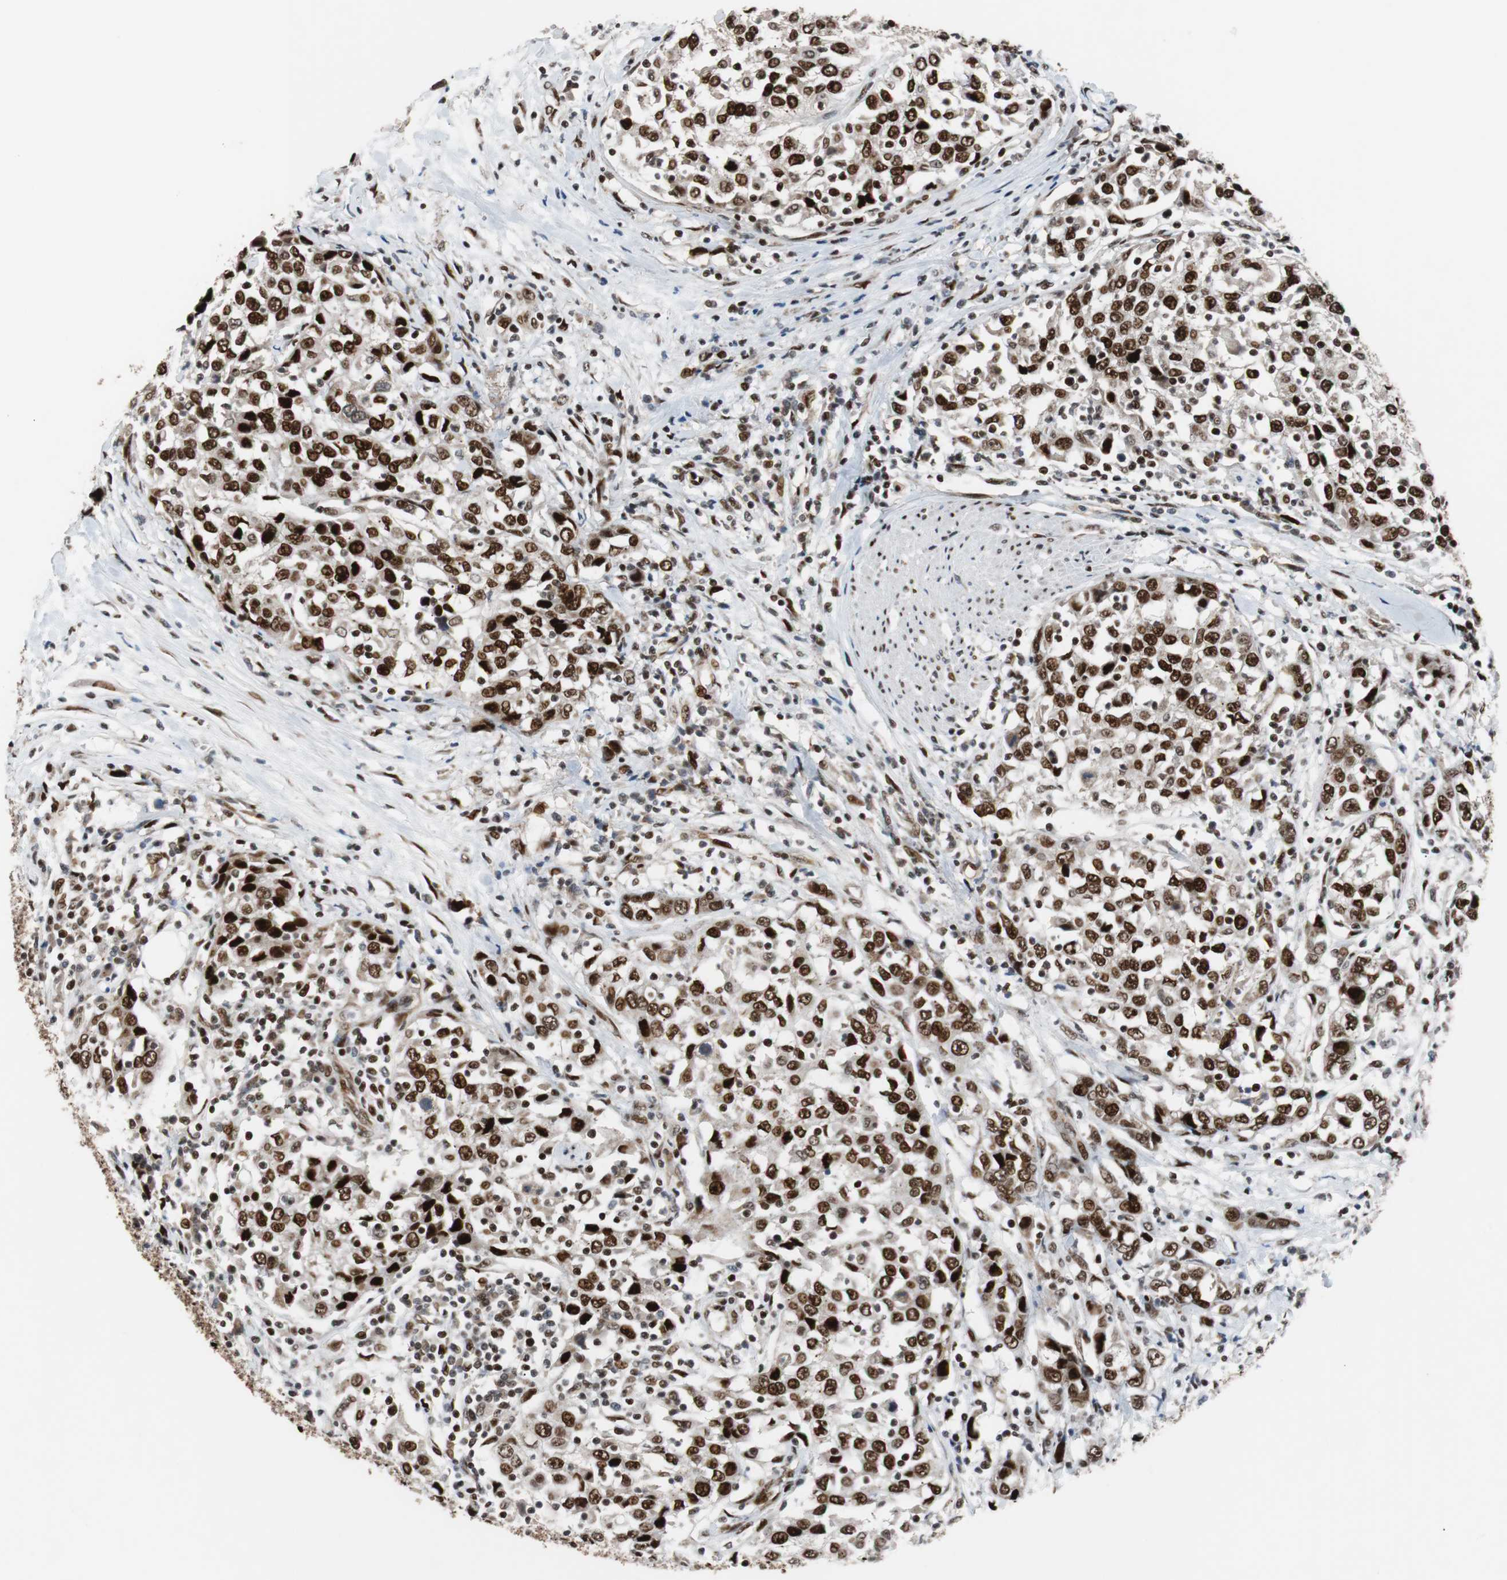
{"staining": {"intensity": "strong", "quantity": ">75%", "location": "nuclear"}, "tissue": "urothelial cancer", "cell_type": "Tumor cells", "image_type": "cancer", "snomed": [{"axis": "morphology", "description": "Urothelial carcinoma, High grade"}, {"axis": "topography", "description": "Urinary bladder"}], "caption": "A histopathology image of urothelial carcinoma (high-grade) stained for a protein displays strong nuclear brown staining in tumor cells.", "gene": "NBL1", "patient": {"sex": "female", "age": 80}}